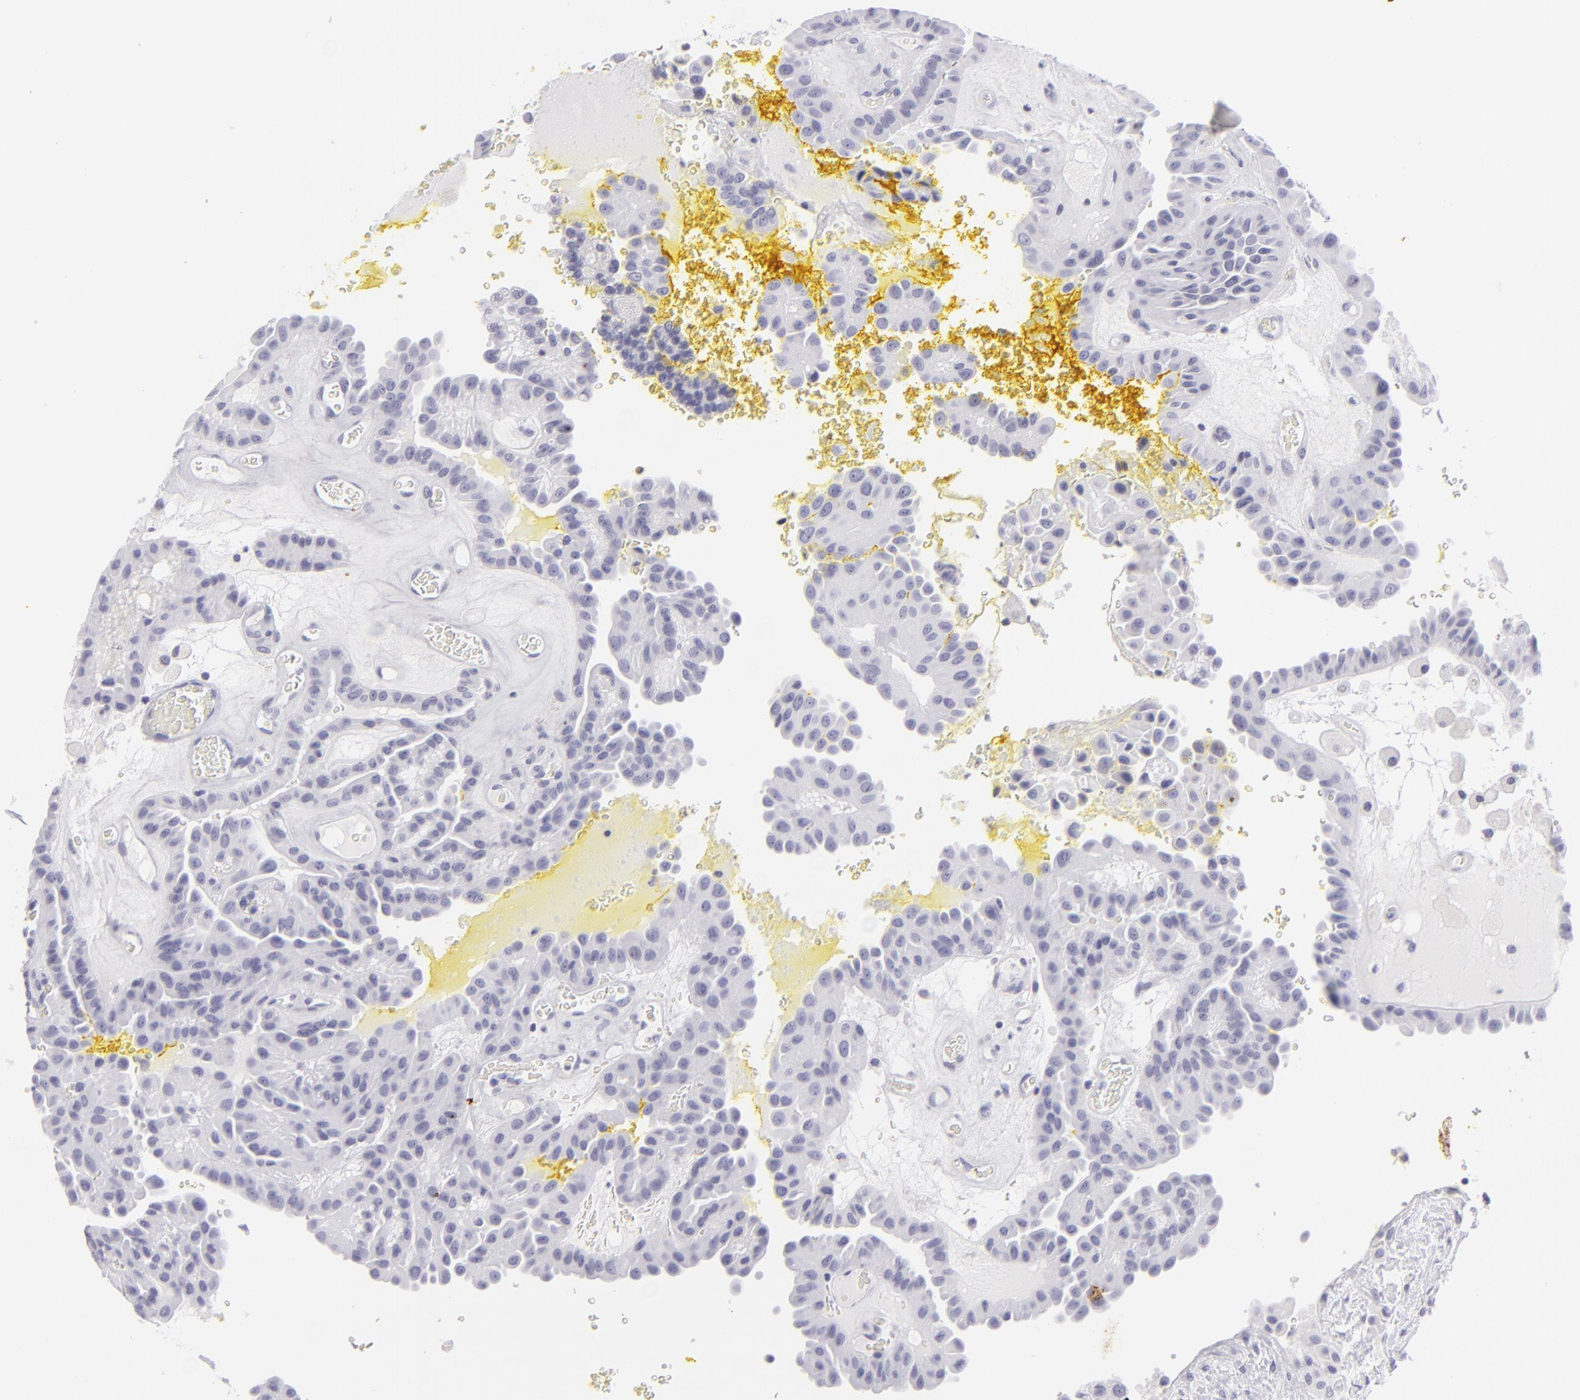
{"staining": {"intensity": "negative", "quantity": "none", "location": "none"}, "tissue": "thyroid cancer", "cell_type": "Tumor cells", "image_type": "cancer", "snomed": [{"axis": "morphology", "description": "Papillary adenocarcinoma, NOS"}, {"axis": "topography", "description": "Thyroid gland"}], "caption": "Immunohistochemistry (IHC) photomicrograph of neoplastic tissue: human papillary adenocarcinoma (thyroid) stained with DAB displays no significant protein positivity in tumor cells.", "gene": "KRT1", "patient": {"sex": "male", "age": 87}}